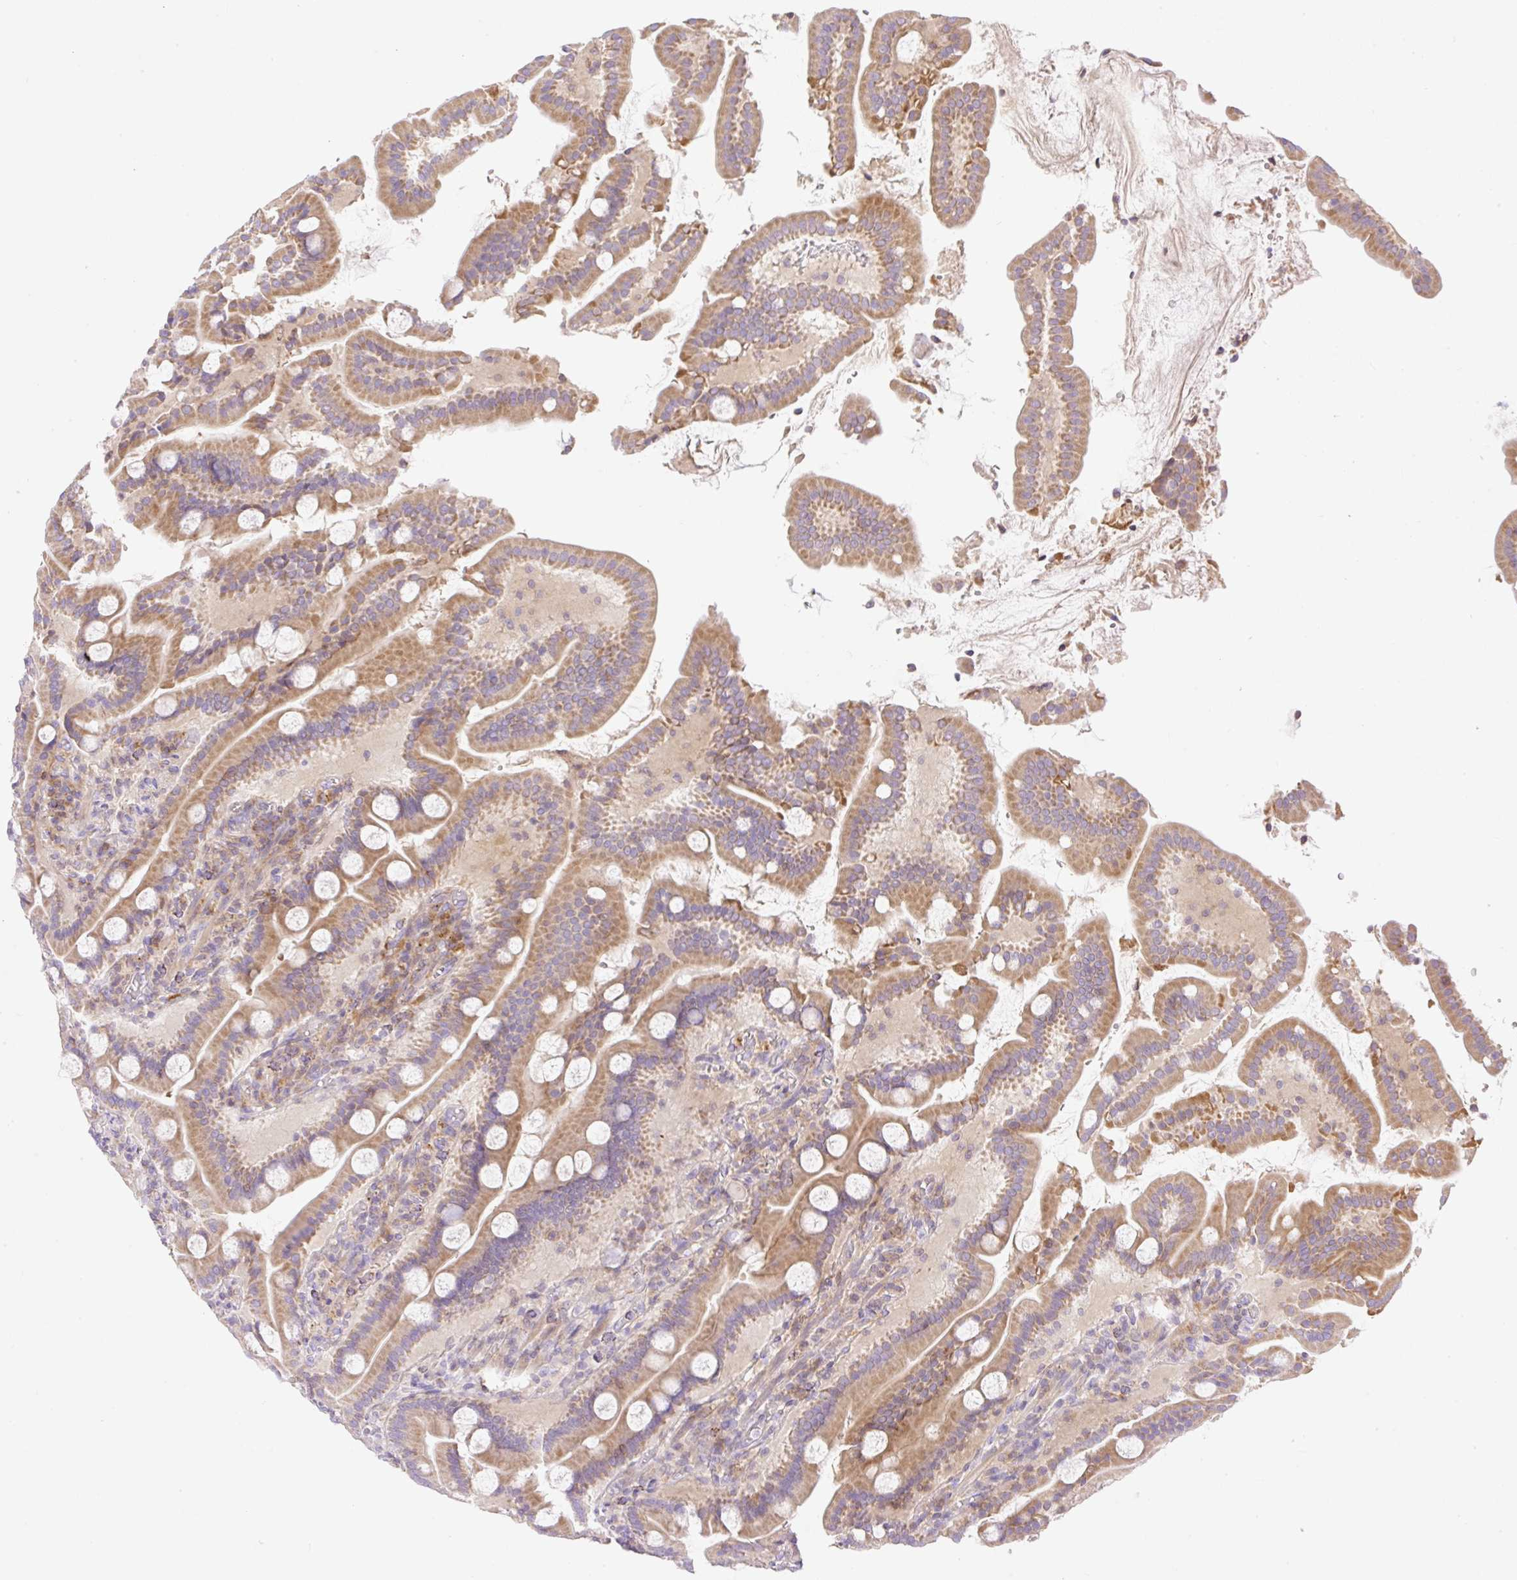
{"staining": {"intensity": "moderate", "quantity": ">75%", "location": "cytoplasmic/membranous"}, "tissue": "duodenum", "cell_type": "Glandular cells", "image_type": "normal", "snomed": [{"axis": "morphology", "description": "Normal tissue, NOS"}, {"axis": "topography", "description": "Duodenum"}], "caption": "DAB (3,3'-diaminobenzidine) immunohistochemical staining of benign human duodenum demonstrates moderate cytoplasmic/membranous protein staining in approximately >75% of glandular cells.", "gene": "VPS25", "patient": {"sex": "male", "age": 55}}